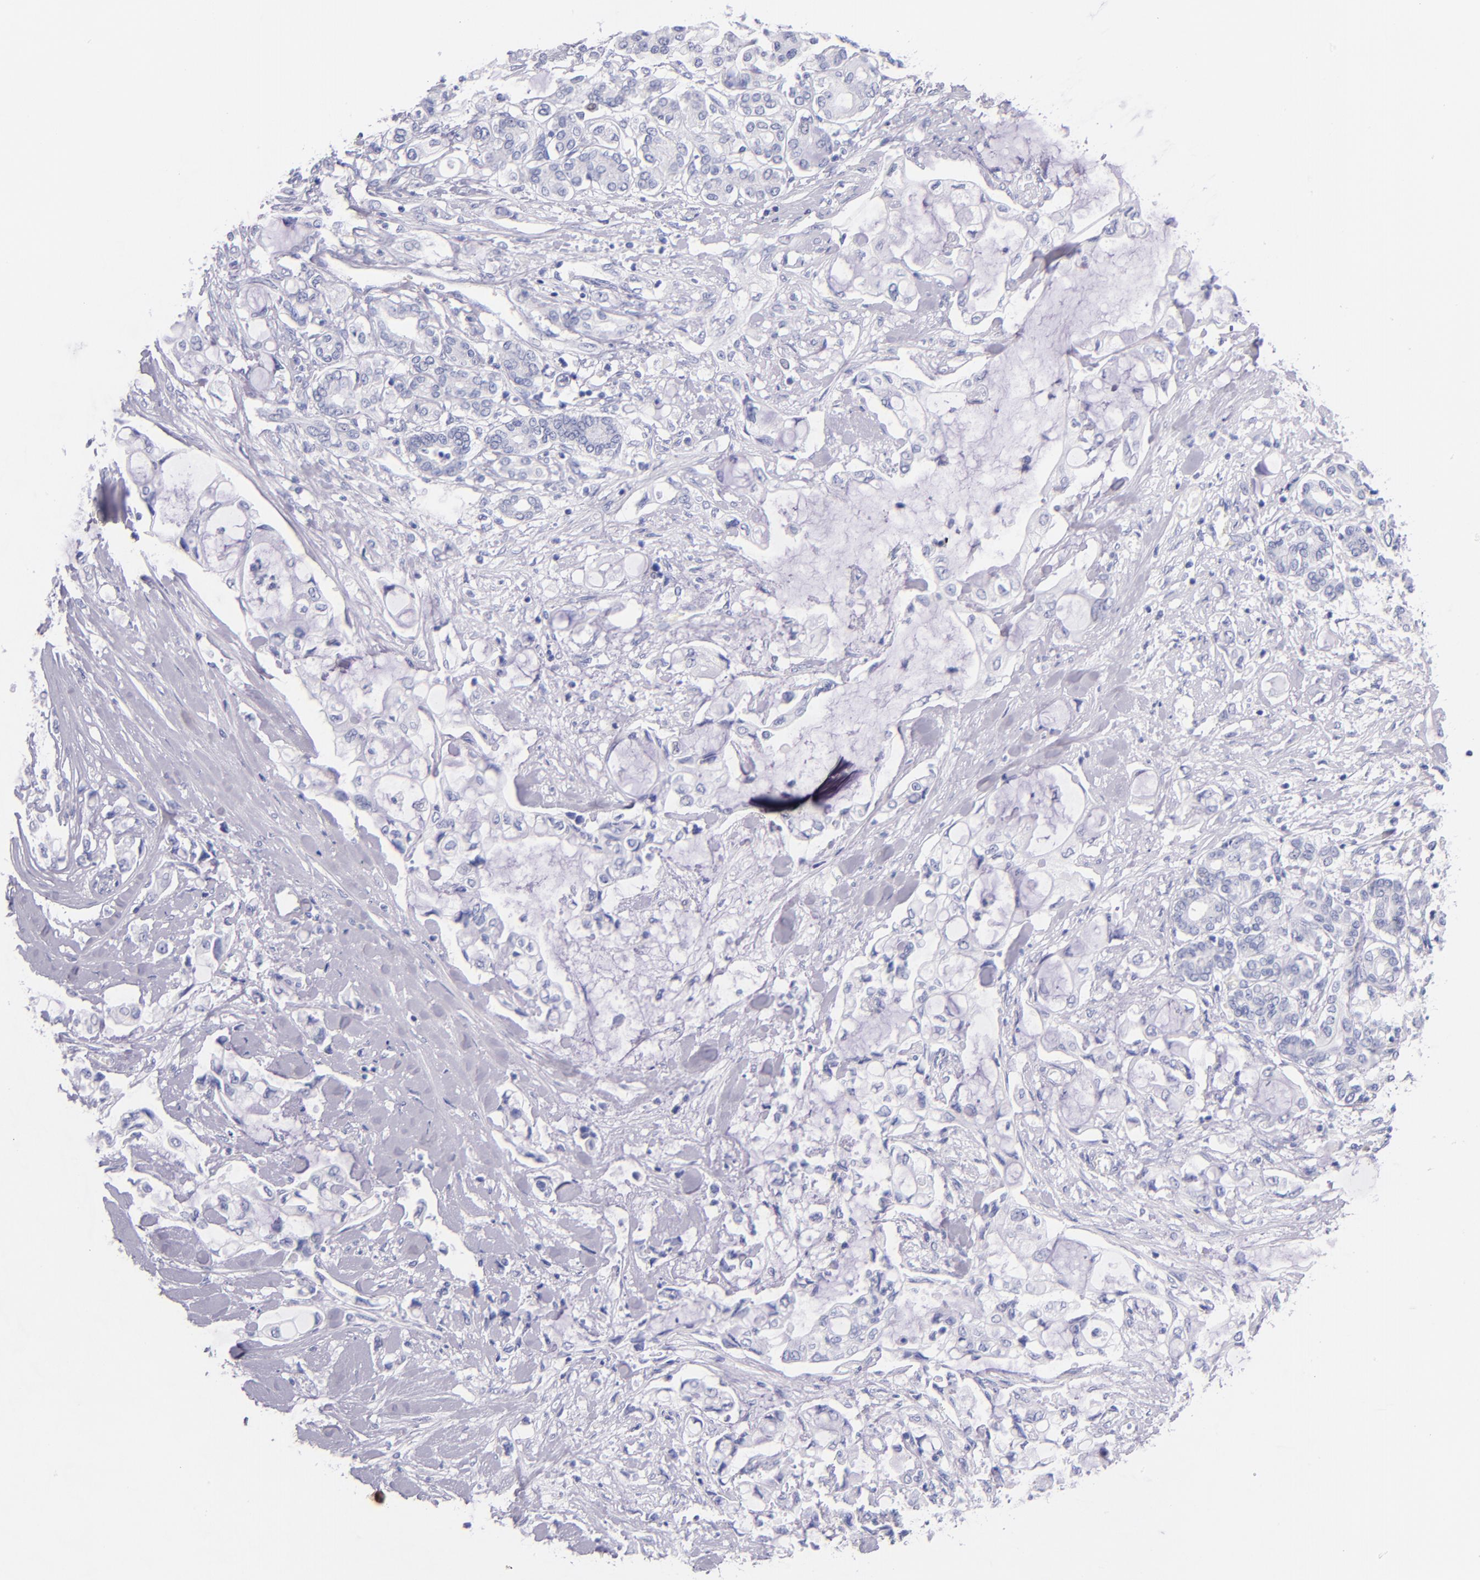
{"staining": {"intensity": "negative", "quantity": "none", "location": "none"}, "tissue": "pancreatic cancer", "cell_type": "Tumor cells", "image_type": "cancer", "snomed": [{"axis": "morphology", "description": "Adenocarcinoma, NOS"}, {"axis": "topography", "description": "Pancreas"}], "caption": "Immunohistochemistry histopathology image of pancreatic cancer stained for a protein (brown), which shows no expression in tumor cells.", "gene": "IRF4", "patient": {"sex": "female", "age": 70}}